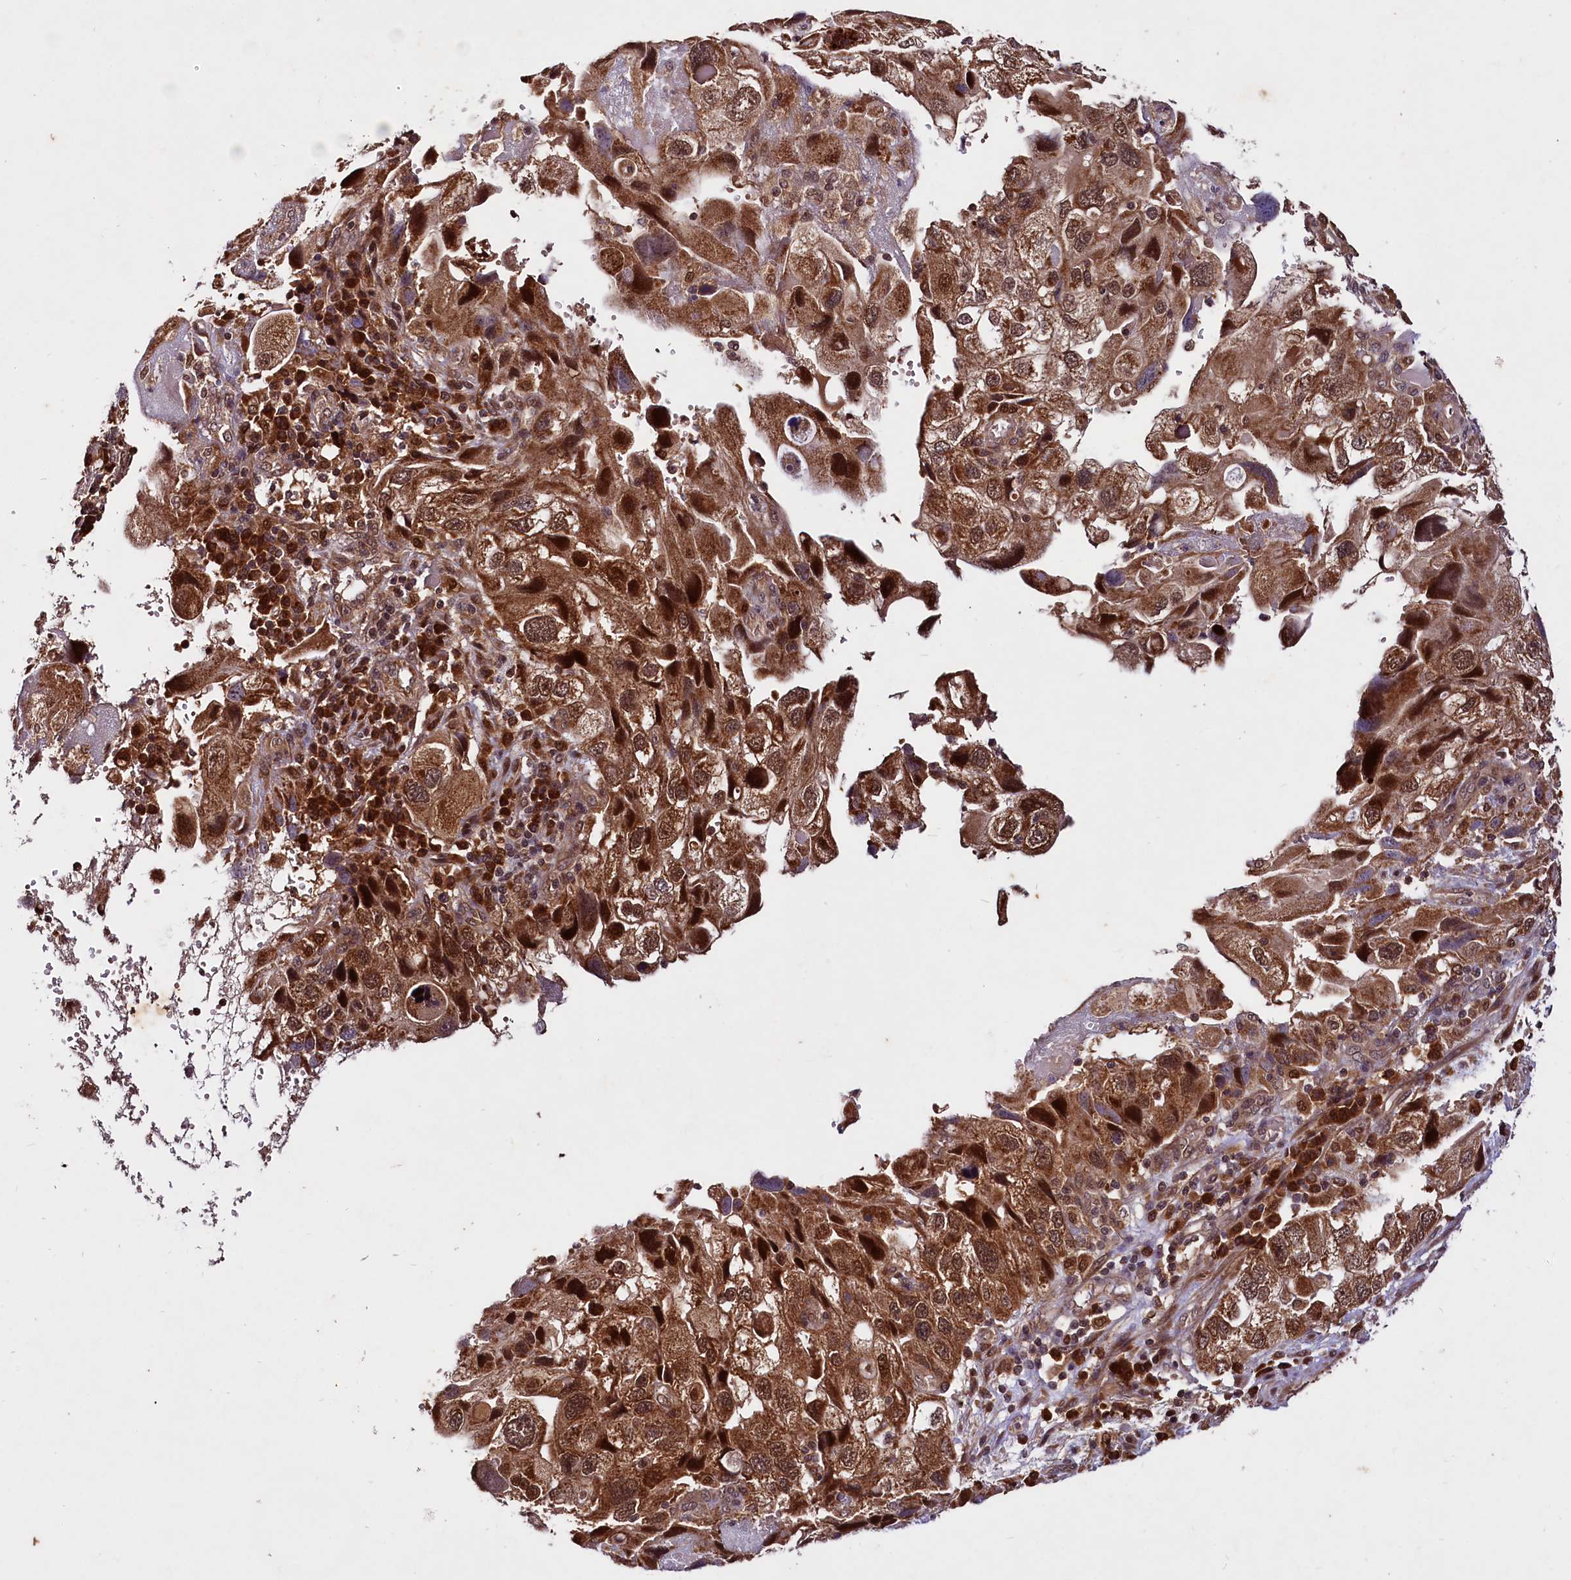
{"staining": {"intensity": "strong", "quantity": ">75%", "location": "cytoplasmic/membranous,nuclear"}, "tissue": "endometrial cancer", "cell_type": "Tumor cells", "image_type": "cancer", "snomed": [{"axis": "morphology", "description": "Adenocarcinoma, NOS"}, {"axis": "topography", "description": "Endometrium"}], "caption": "Endometrial cancer (adenocarcinoma) stained with DAB (3,3'-diaminobenzidine) immunohistochemistry (IHC) demonstrates high levels of strong cytoplasmic/membranous and nuclear expression in approximately >75% of tumor cells. Using DAB (brown) and hematoxylin (blue) stains, captured at high magnification using brightfield microscopy.", "gene": "UBE3A", "patient": {"sex": "female", "age": 49}}